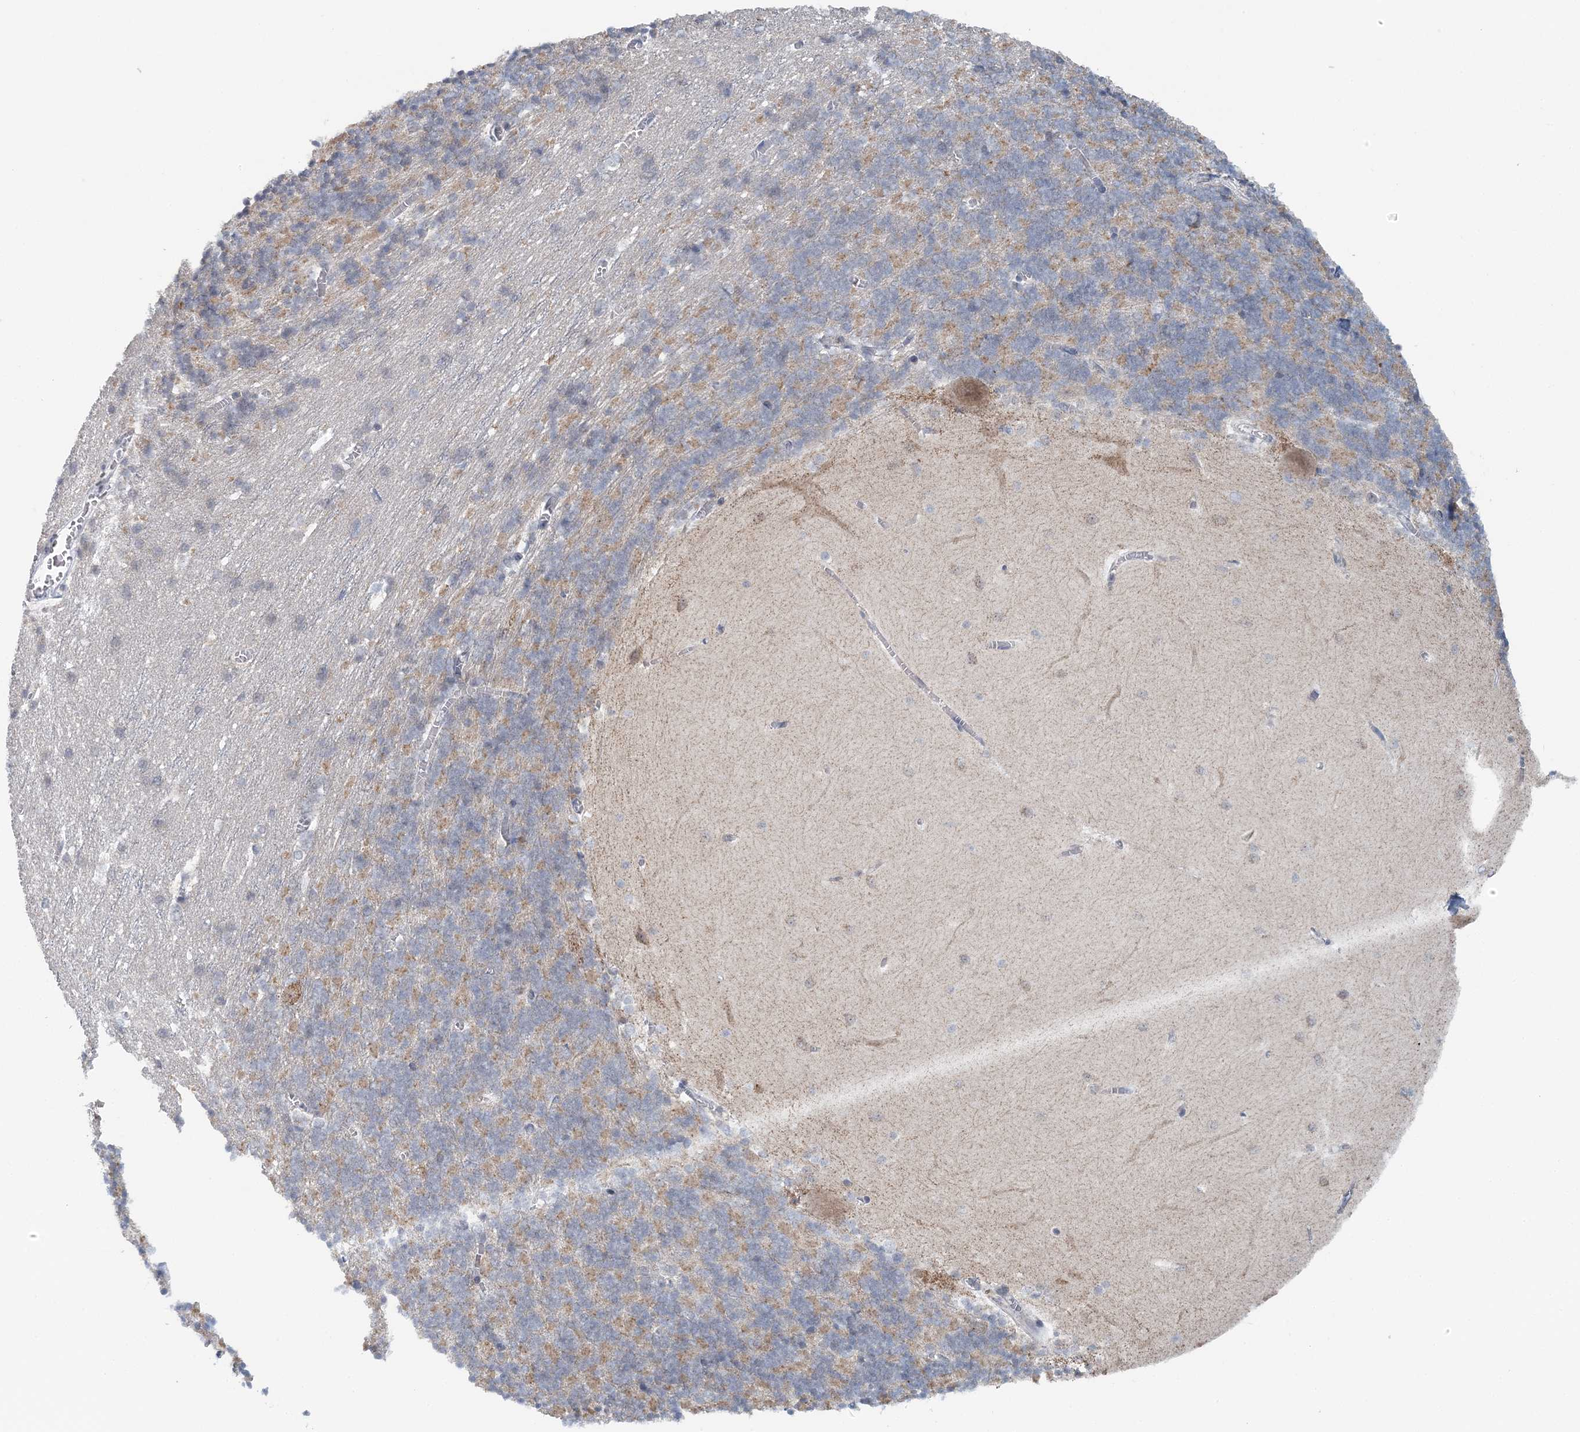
{"staining": {"intensity": "weak", "quantity": "<25%", "location": "cytoplasmic/membranous"}, "tissue": "cerebellum", "cell_type": "Cells in granular layer", "image_type": "normal", "snomed": [{"axis": "morphology", "description": "Normal tissue, NOS"}, {"axis": "topography", "description": "Cerebellum"}], "caption": "Cells in granular layer are negative for brown protein staining in unremarkable cerebellum. The staining is performed using DAB brown chromogen with nuclei counter-stained in using hematoxylin.", "gene": "RNF150", "patient": {"sex": "male", "age": 37}}